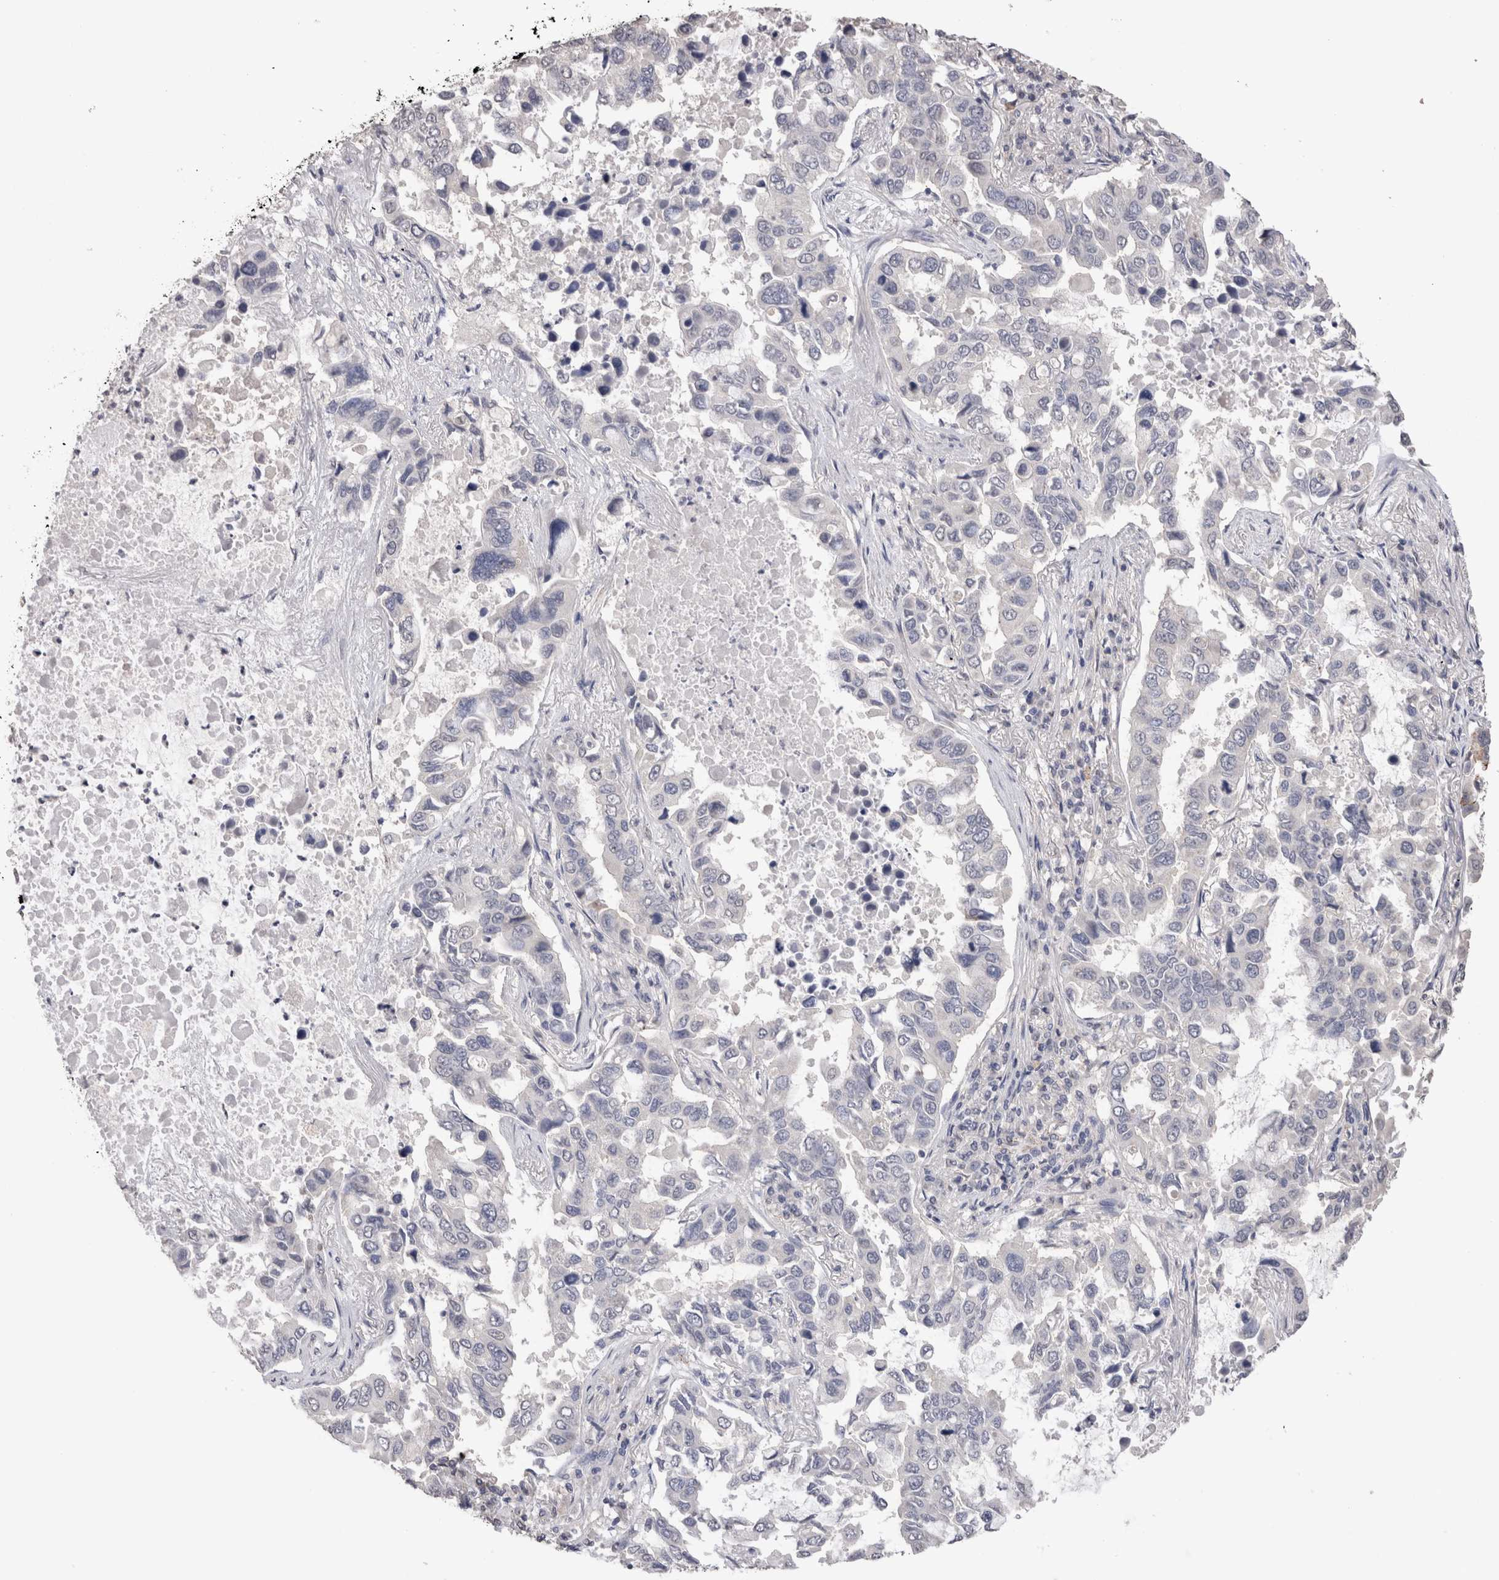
{"staining": {"intensity": "negative", "quantity": "none", "location": "none"}, "tissue": "lung cancer", "cell_type": "Tumor cells", "image_type": "cancer", "snomed": [{"axis": "morphology", "description": "Adenocarcinoma, NOS"}, {"axis": "topography", "description": "Lung"}], "caption": "The photomicrograph reveals no significant staining in tumor cells of lung adenocarcinoma.", "gene": "CDH6", "patient": {"sex": "male", "age": 64}}